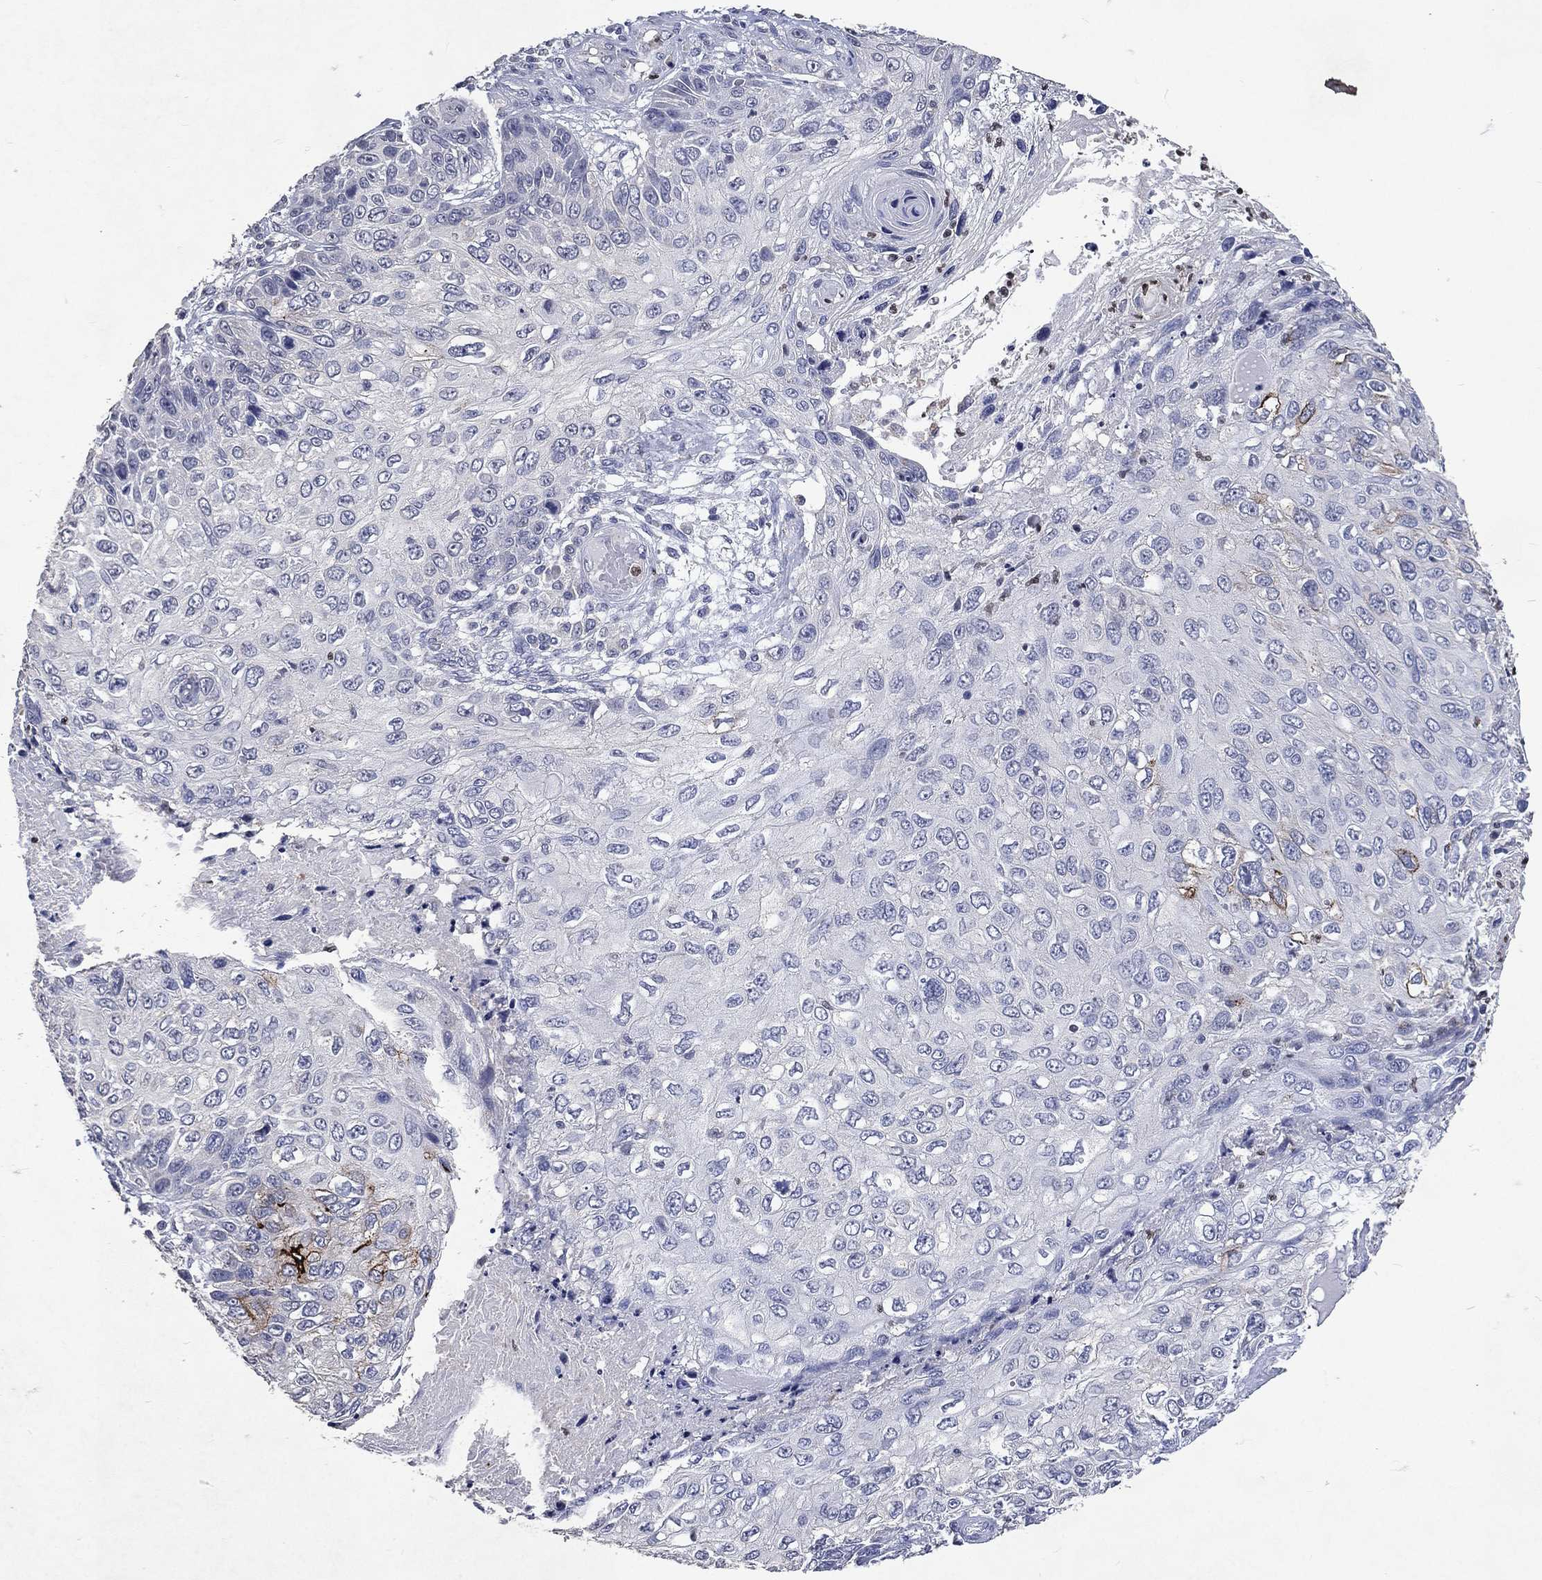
{"staining": {"intensity": "negative", "quantity": "none", "location": "none"}, "tissue": "skin cancer", "cell_type": "Tumor cells", "image_type": "cancer", "snomed": [{"axis": "morphology", "description": "Squamous cell carcinoma, NOS"}, {"axis": "topography", "description": "Skin"}], "caption": "Human squamous cell carcinoma (skin) stained for a protein using immunohistochemistry displays no staining in tumor cells.", "gene": "SLC34A2", "patient": {"sex": "male", "age": 92}}